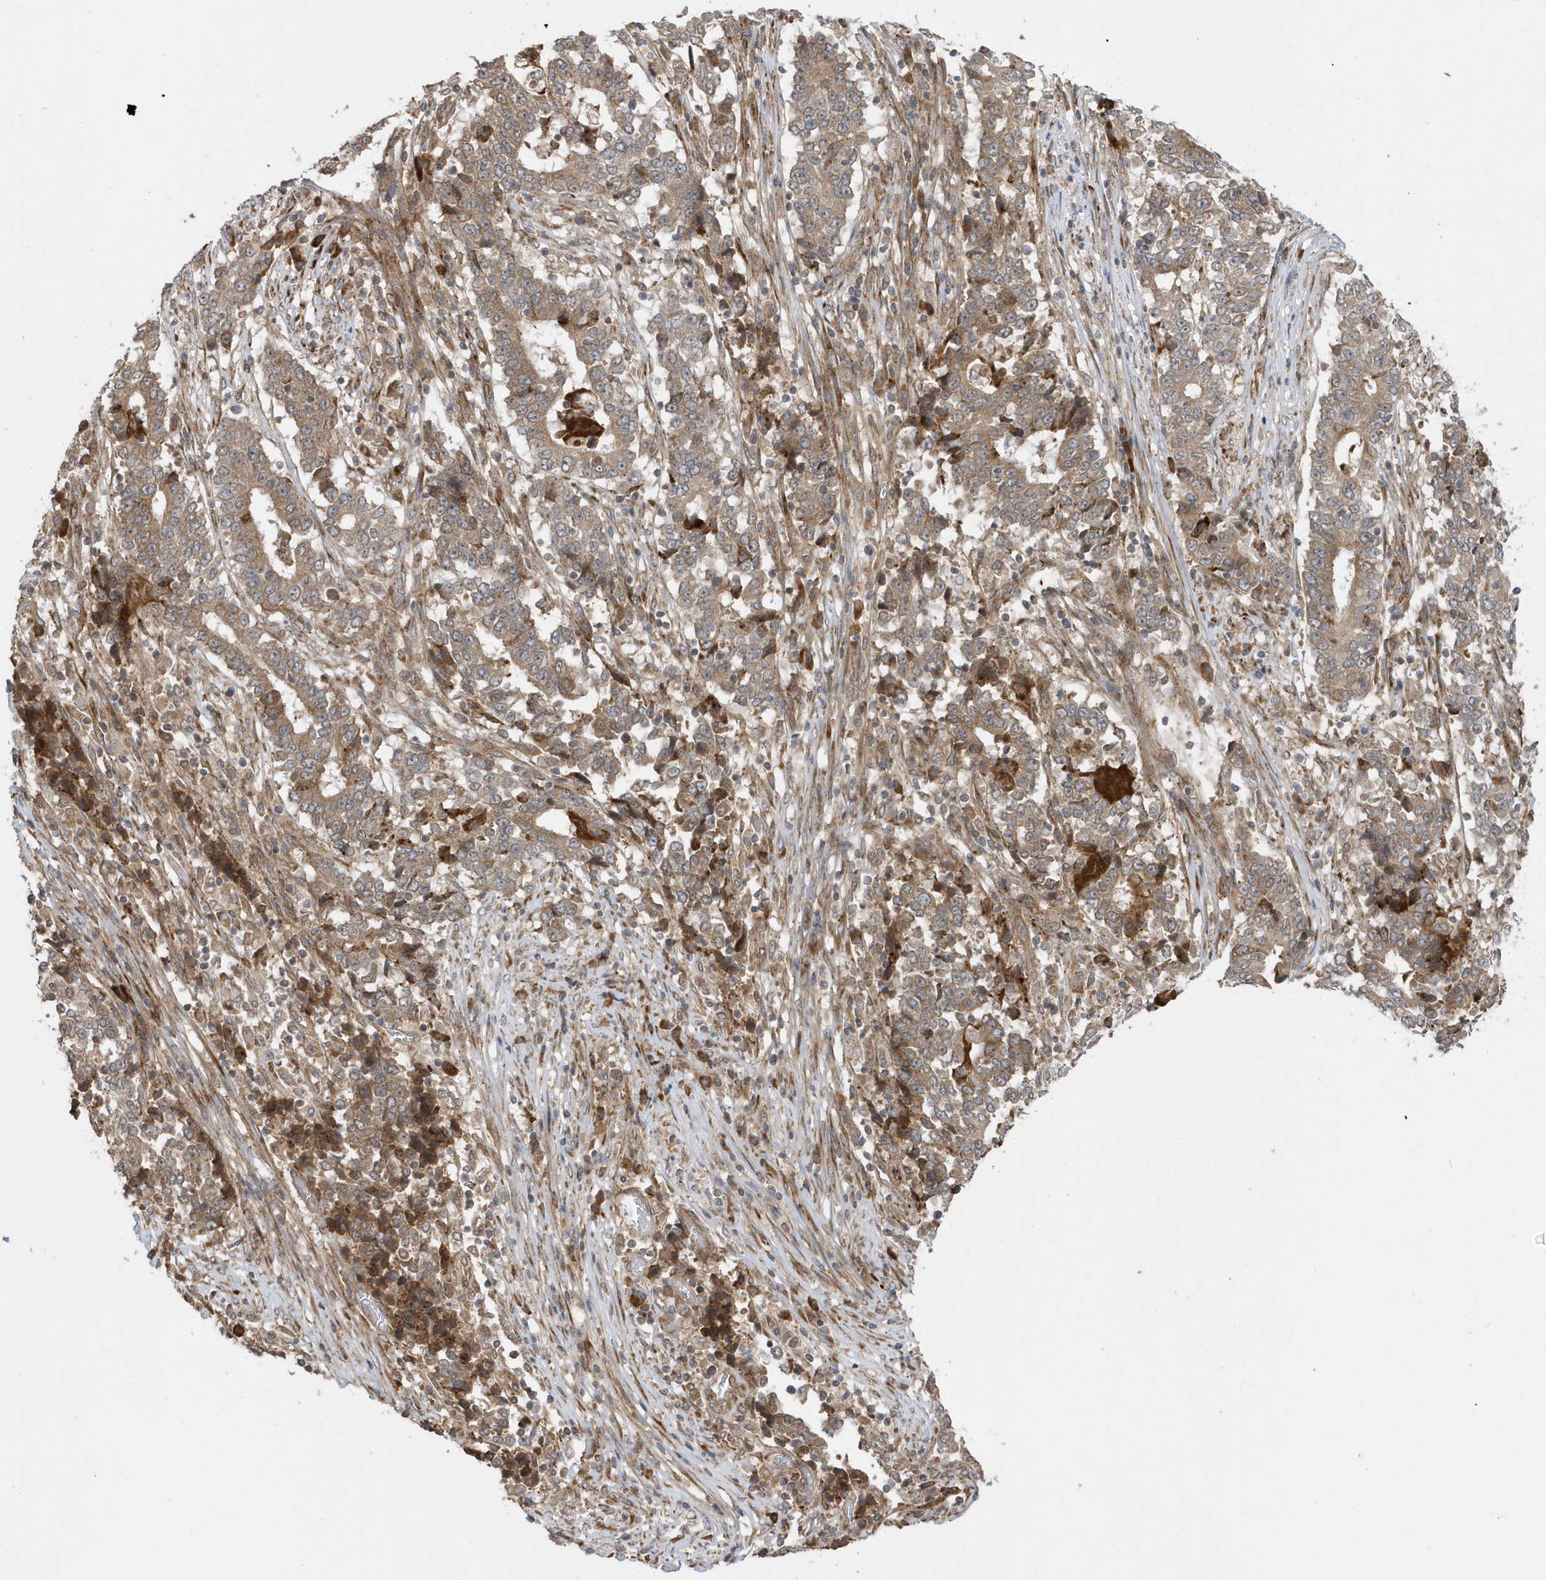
{"staining": {"intensity": "moderate", "quantity": ">75%", "location": "cytoplasmic/membranous"}, "tissue": "stomach cancer", "cell_type": "Tumor cells", "image_type": "cancer", "snomed": [{"axis": "morphology", "description": "Adenocarcinoma, NOS"}, {"axis": "topography", "description": "Stomach"}], "caption": "The micrograph displays immunohistochemical staining of stomach cancer (adenocarcinoma). There is moderate cytoplasmic/membranous staining is present in about >75% of tumor cells.", "gene": "METTL21A", "patient": {"sex": "male", "age": 59}}